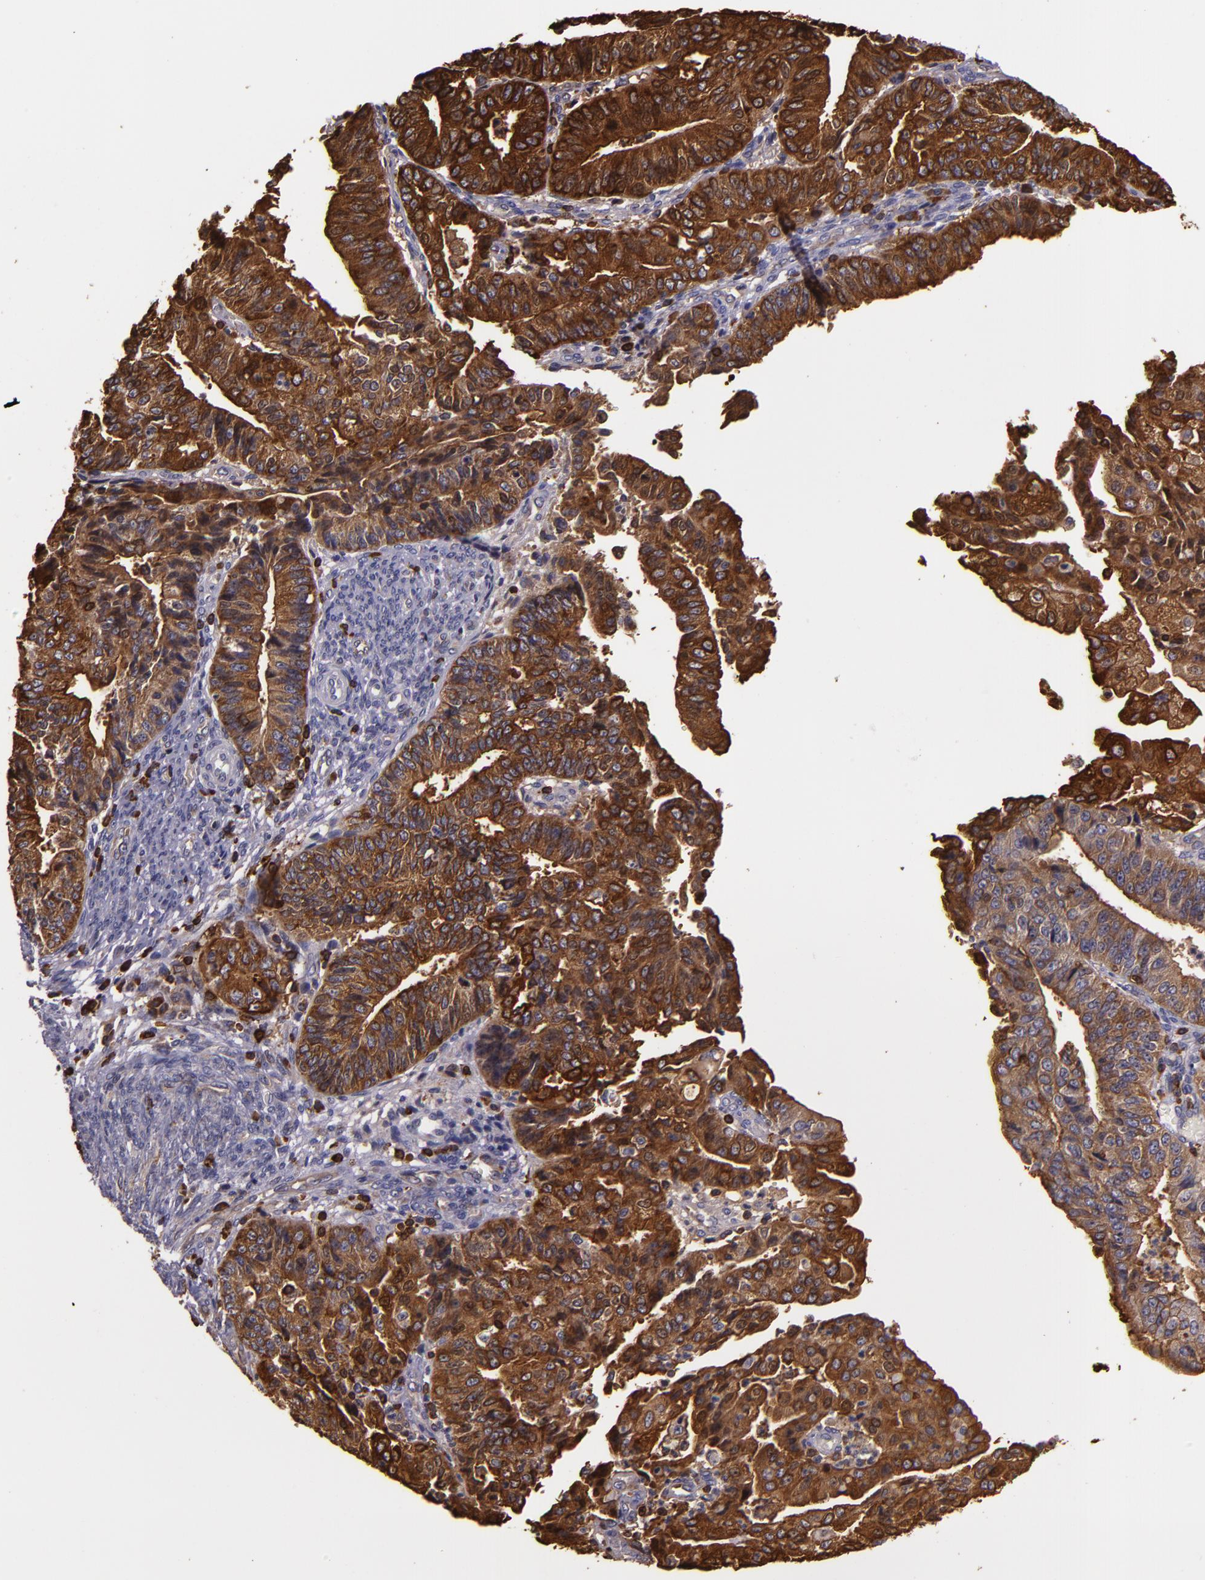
{"staining": {"intensity": "strong", "quantity": ">75%", "location": "cytoplasmic/membranous"}, "tissue": "endometrial cancer", "cell_type": "Tumor cells", "image_type": "cancer", "snomed": [{"axis": "morphology", "description": "Adenocarcinoma, NOS"}, {"axis": "topography", "description": "Endometrium"}], "caption": "IHC photomicrograph of human adenocarcinoma (endometrial) stained for a protein (brown), which demonstrates high levels of strong cytoplasmic/membranous positivity in about >75% of tumor cells.", "gene": "SLC9A3R1", "patient": {"sex": "female", "age": 56}}